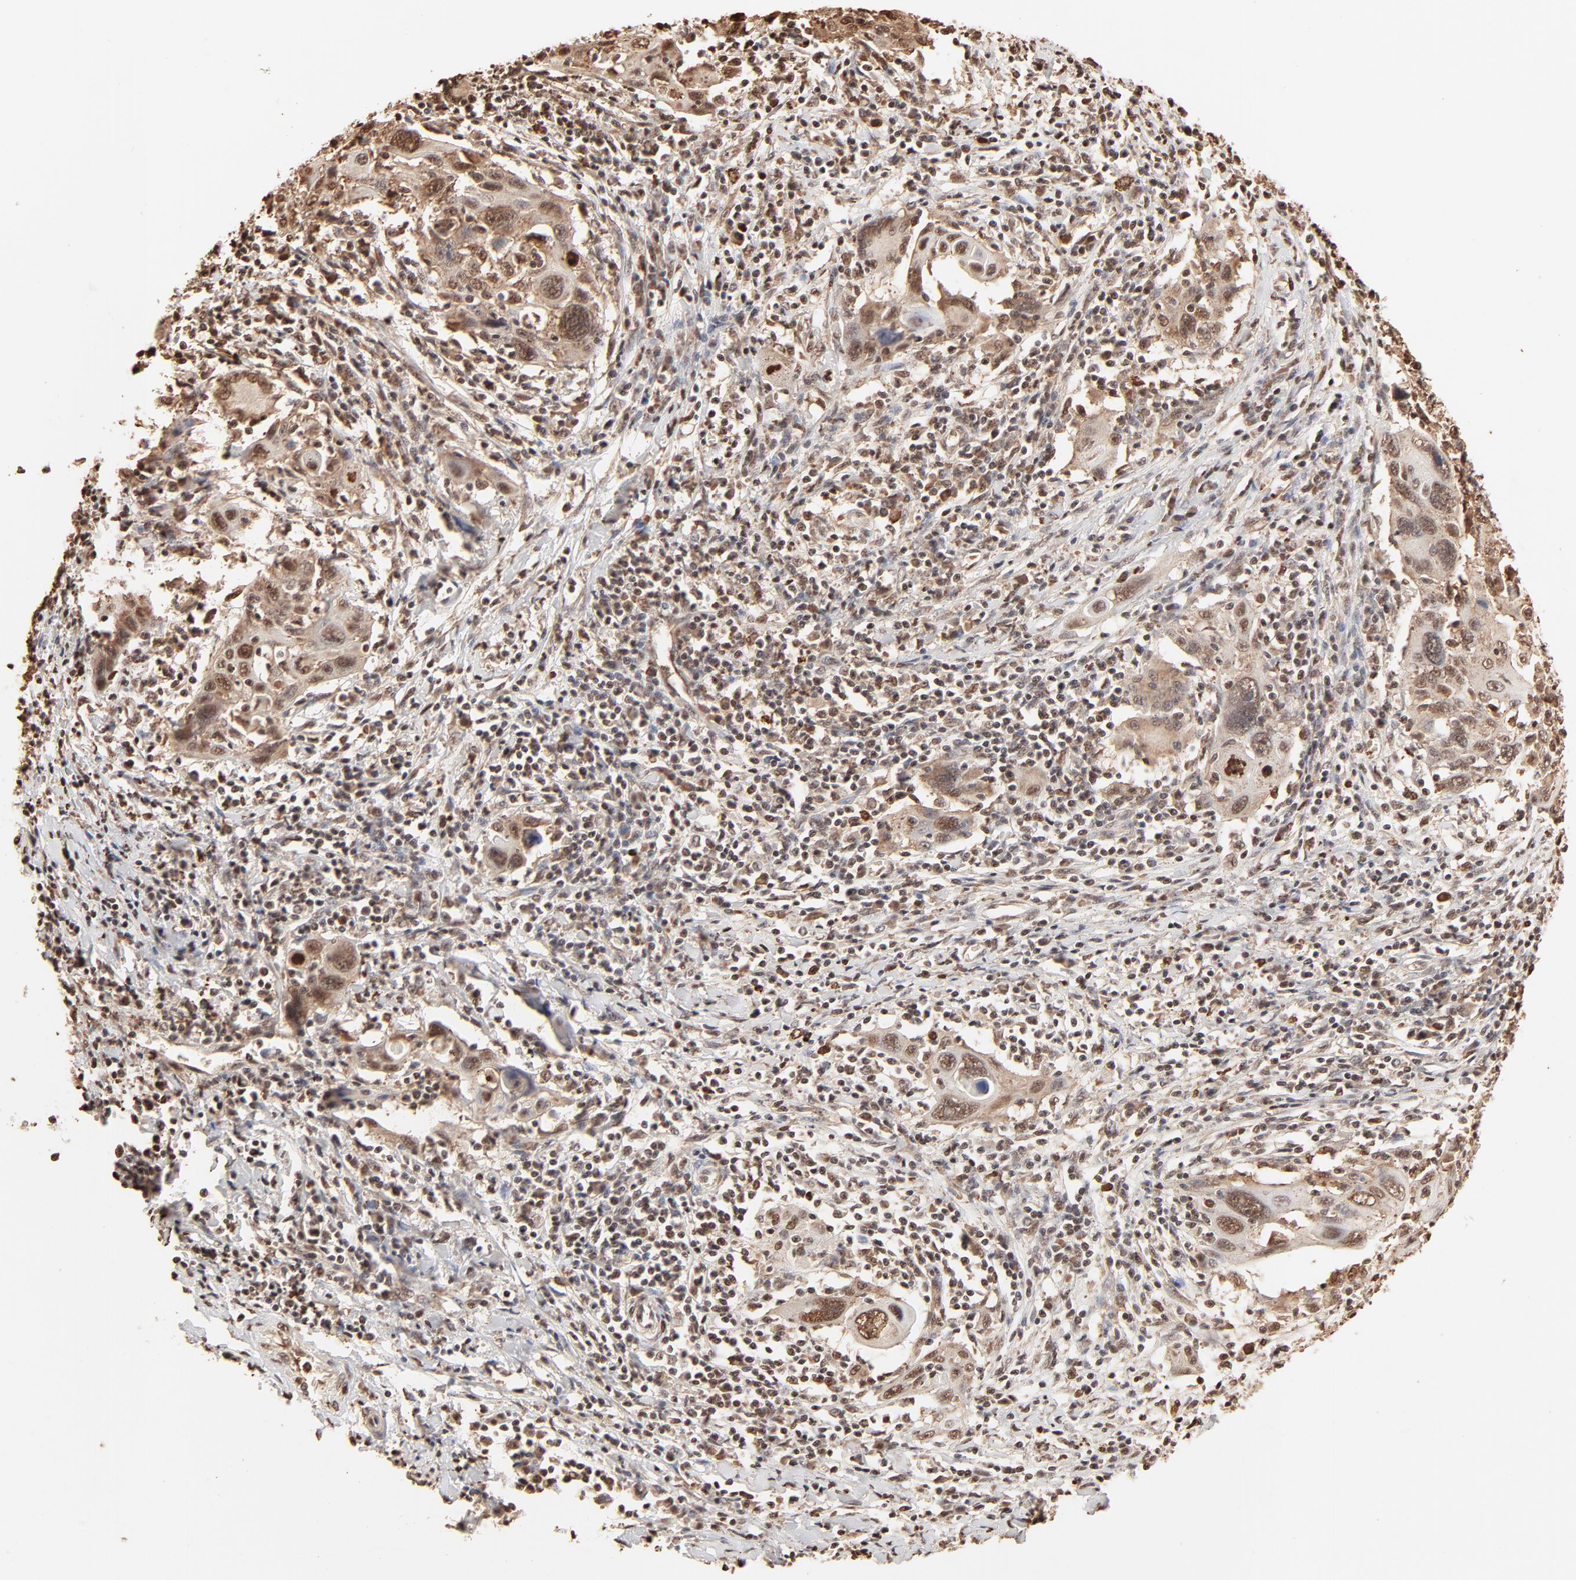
{"staining": {"intensity": "moderate", "quantity": "25%-75%", "location": "cytoplasmic/membranous,nuclear"}, "tissue": "cervical cancer", "cell_type": "Tumor cells", "image_type": "cancer", "snomed": [{"axis": "morphology", "description": "Squamous cell carcinoma, NOS"}, {"axis": "topography", "description": "Cervix"}], "caption": "IHC of cervical cancer (squamous cell carcinoma) shows medium levels of moderate cytoplasmic/membranous and nuclear expression in approximately 25%-75% of tumor cells. The protein is stained brown, and the nuclei are stained in blue (DAB IHC with brightfield microscopy, high magnification).", "gene": "FAM50A", "patient": {"sex": "female", "age": 54}}